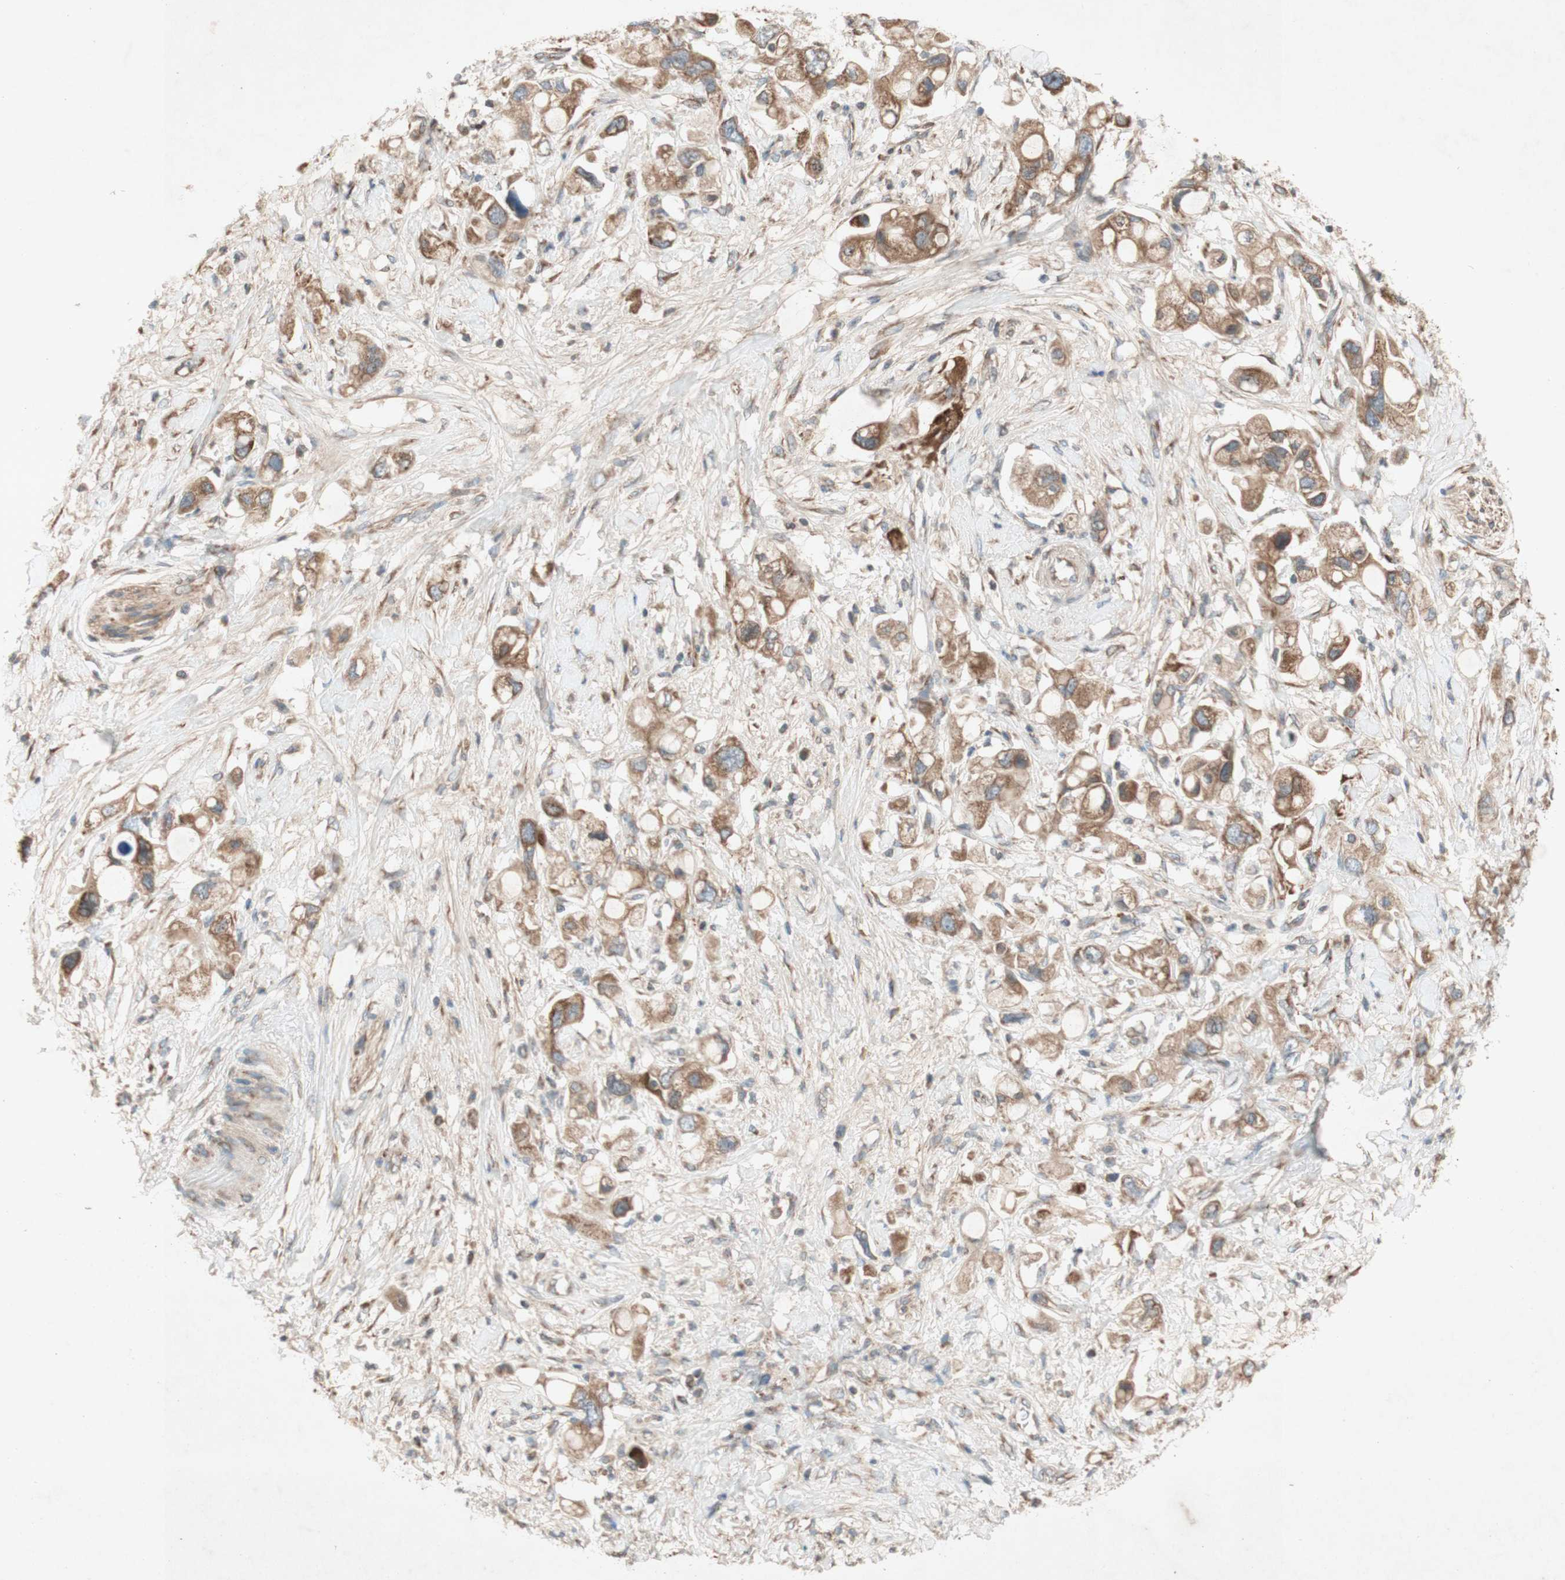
{"staining": {"intensity": "moderate", "quantity": ">75%", "location": "cytoplasmic/membranous"}, "tissue": "pancreatic cancer", "cell_type": "Tumor cells", "image_type": "cancer", "snomed": [{"axis": "morphology", "description": "Adenocarcinoma, NOS"}, {"axis": "topography", "description": "Pancreas"}], "caption": "A brown stain highlights moderate cytoplasmic/membranous positivity of a protein in human pancreatic adenocarcinoma tumor cells. The staining was performed using DAB (3,3'-diaminobenzidine) to visualize the protein expression in brown, while the nuclei were stained in blue with hematoxylin (Magnification: 20x).", "gene": "SOCS2", "patient": {"sex": "female", "age": 56}}